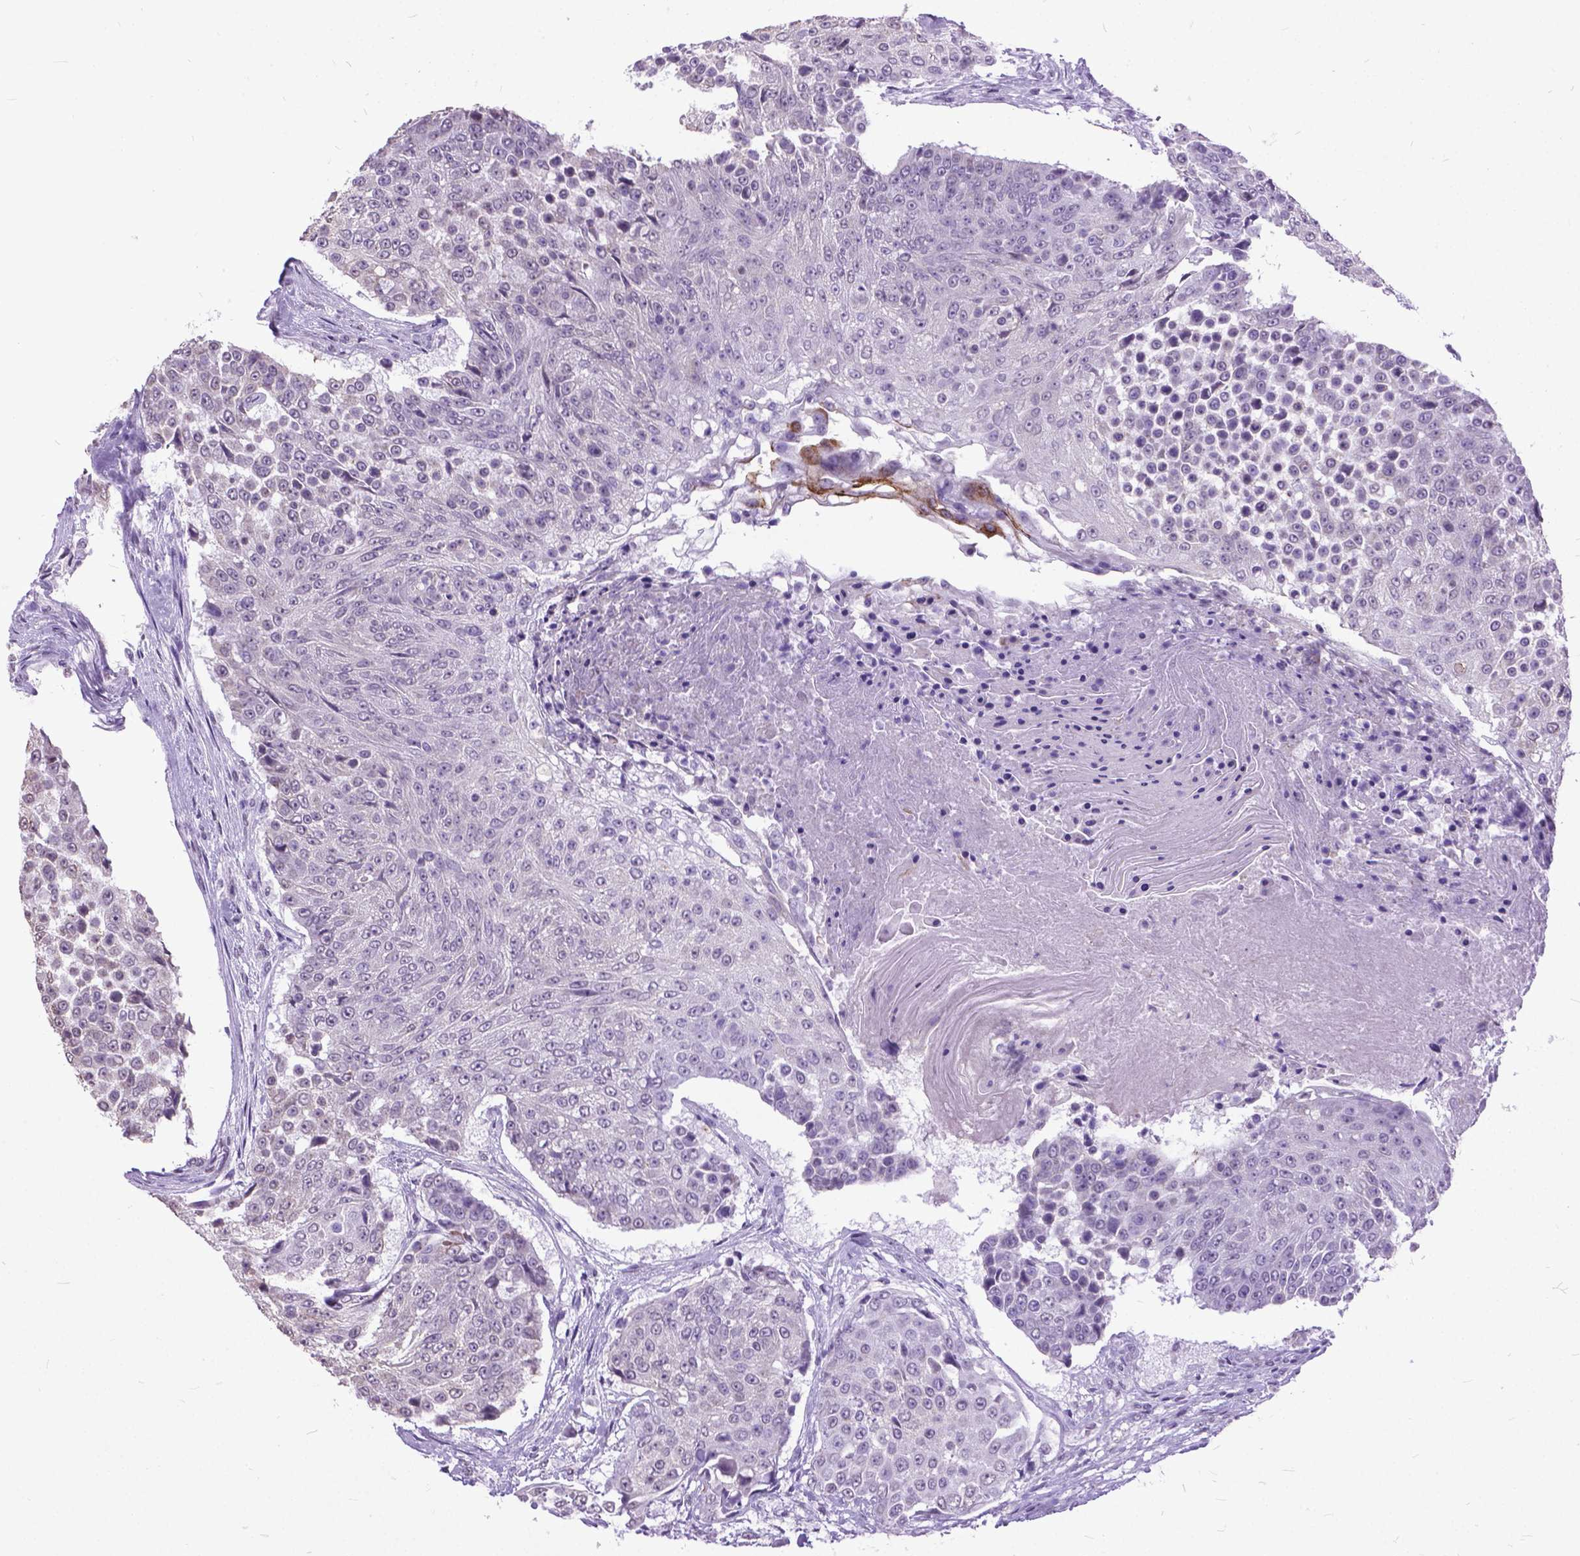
{"staining": {"intensity": "negative", "quantity": "none", "location": "none"}, "tissue": "urothelial cancer", "cell_type": "Tumor cells", "image_type": "cancer", "snomed": [{"axis": "morphology", "description": "Urothelial carcinoma, High grade"}, {"axis": "topography", "description": "Urinary bladder"}], "caption": "Urothelial carcinoma (high-grade) was stained to show a protein in brown. There is no significant positivity in tumor cells.", "gene": "MARCHF10", "patient": {"sex": "female", "age": 63}}